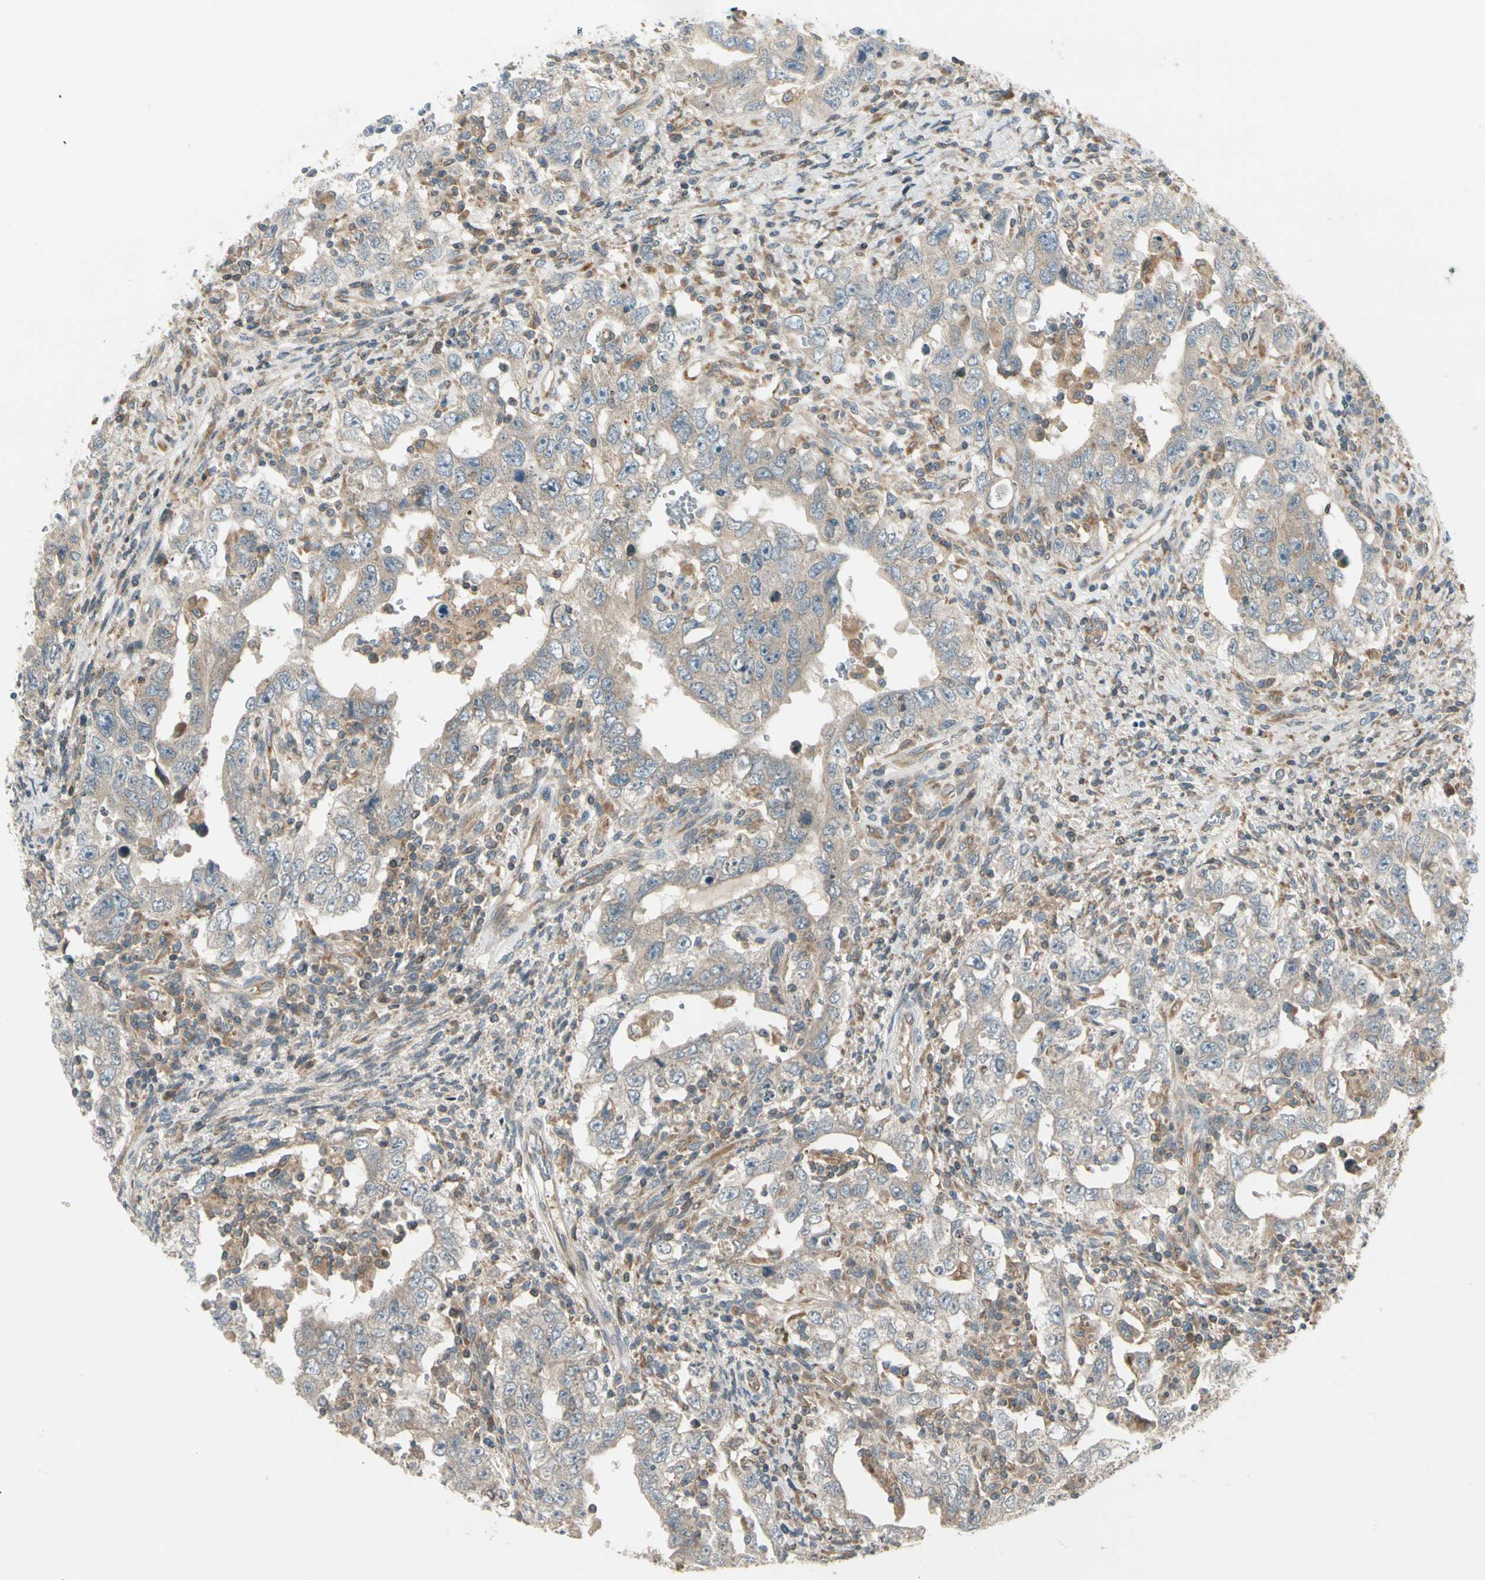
{"staining": {"intensity": "weak", "quantity": ">75%", "location": "cytoplasmic/membranous"}, "tissue": "testis cancer", "cell_type": "Tumor cells", "image_type": "cancer", "snomed": [{"axis": "morphology", "description": "Carcinoma, Embryonal, NOS"}, {"axis": "topography", "description": "Testis"}], "caption": "This is a micrograph of immunohistochemistry staining of embryonal carcinoma (testis), which shows weak staining in the cytoplasmic/membranous of tumor cells.", "gene": "TRIO", "patient": {"sex": "male", "age": 26}}